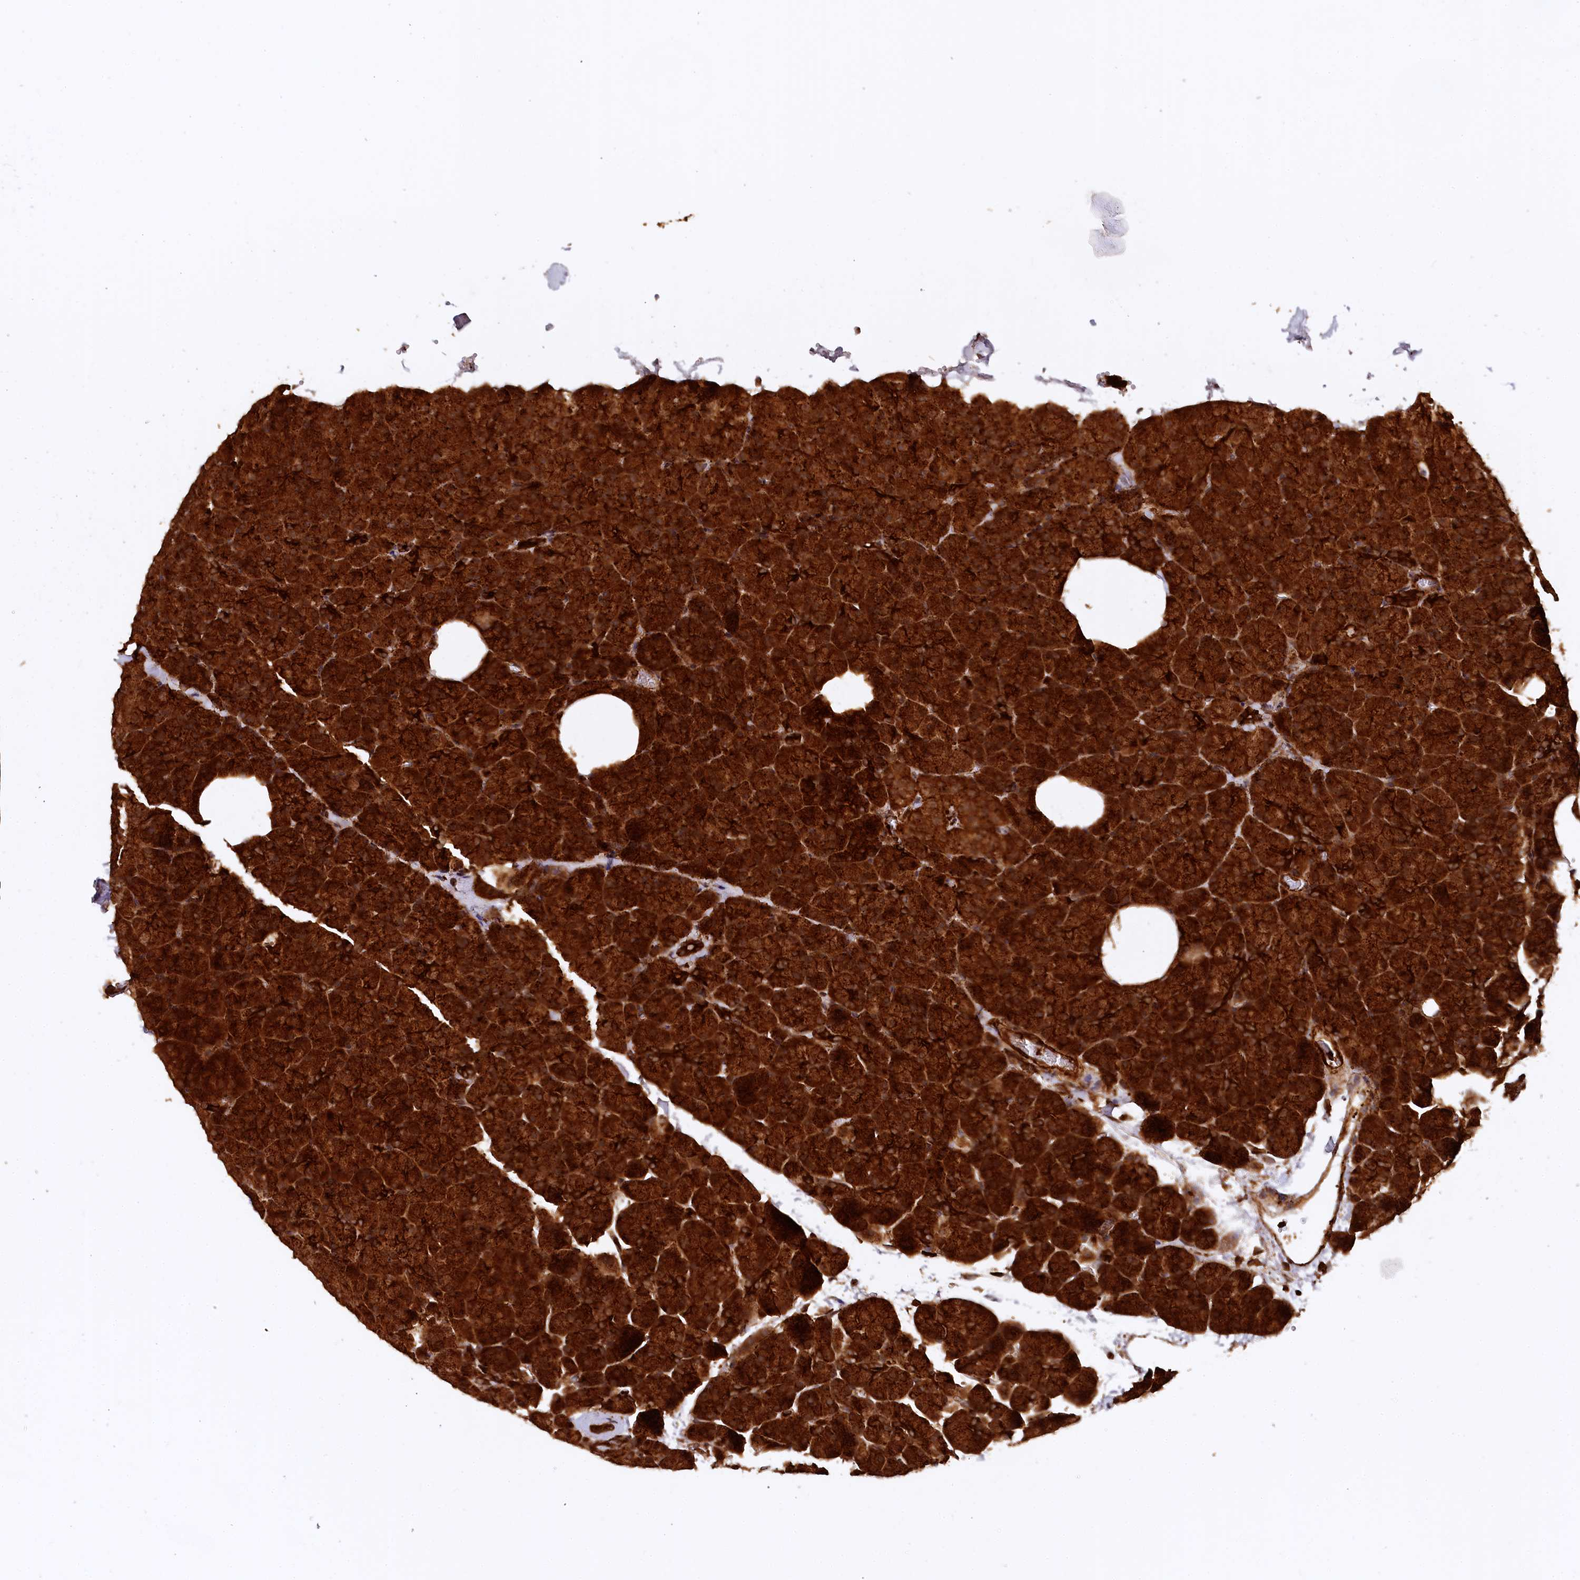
{"staining": {"intensity": "strong", "quantity": ">75%", "location": "cytoplasmic/membranous"}, "tissue": "pancreas", "cell_type": "Exocrine glandular cells", "image_type": "normal", "snomed": [{"axis": "morphology", "description": "Normal tissue, NOS"}, {"axis": "morphology", "description": "Carcinoid, malignant, NOS"}, {"axis": "topography", "description": "Pancreas"}], "caption": "Immunohistochemistry staining of benign pancreas, which demonstrates high levels of strong cytoplasmic/membranous positivity in about >75% of exocrine glandular cells indicating strong cytoplasmic/membranous protein staining. The staining was performed using DAB (brown) for protein detection and nuclei were counterstained in hematoxylin (blue).", "gene": "STUB1", "patient": {"sex": "female", "age": 35}}